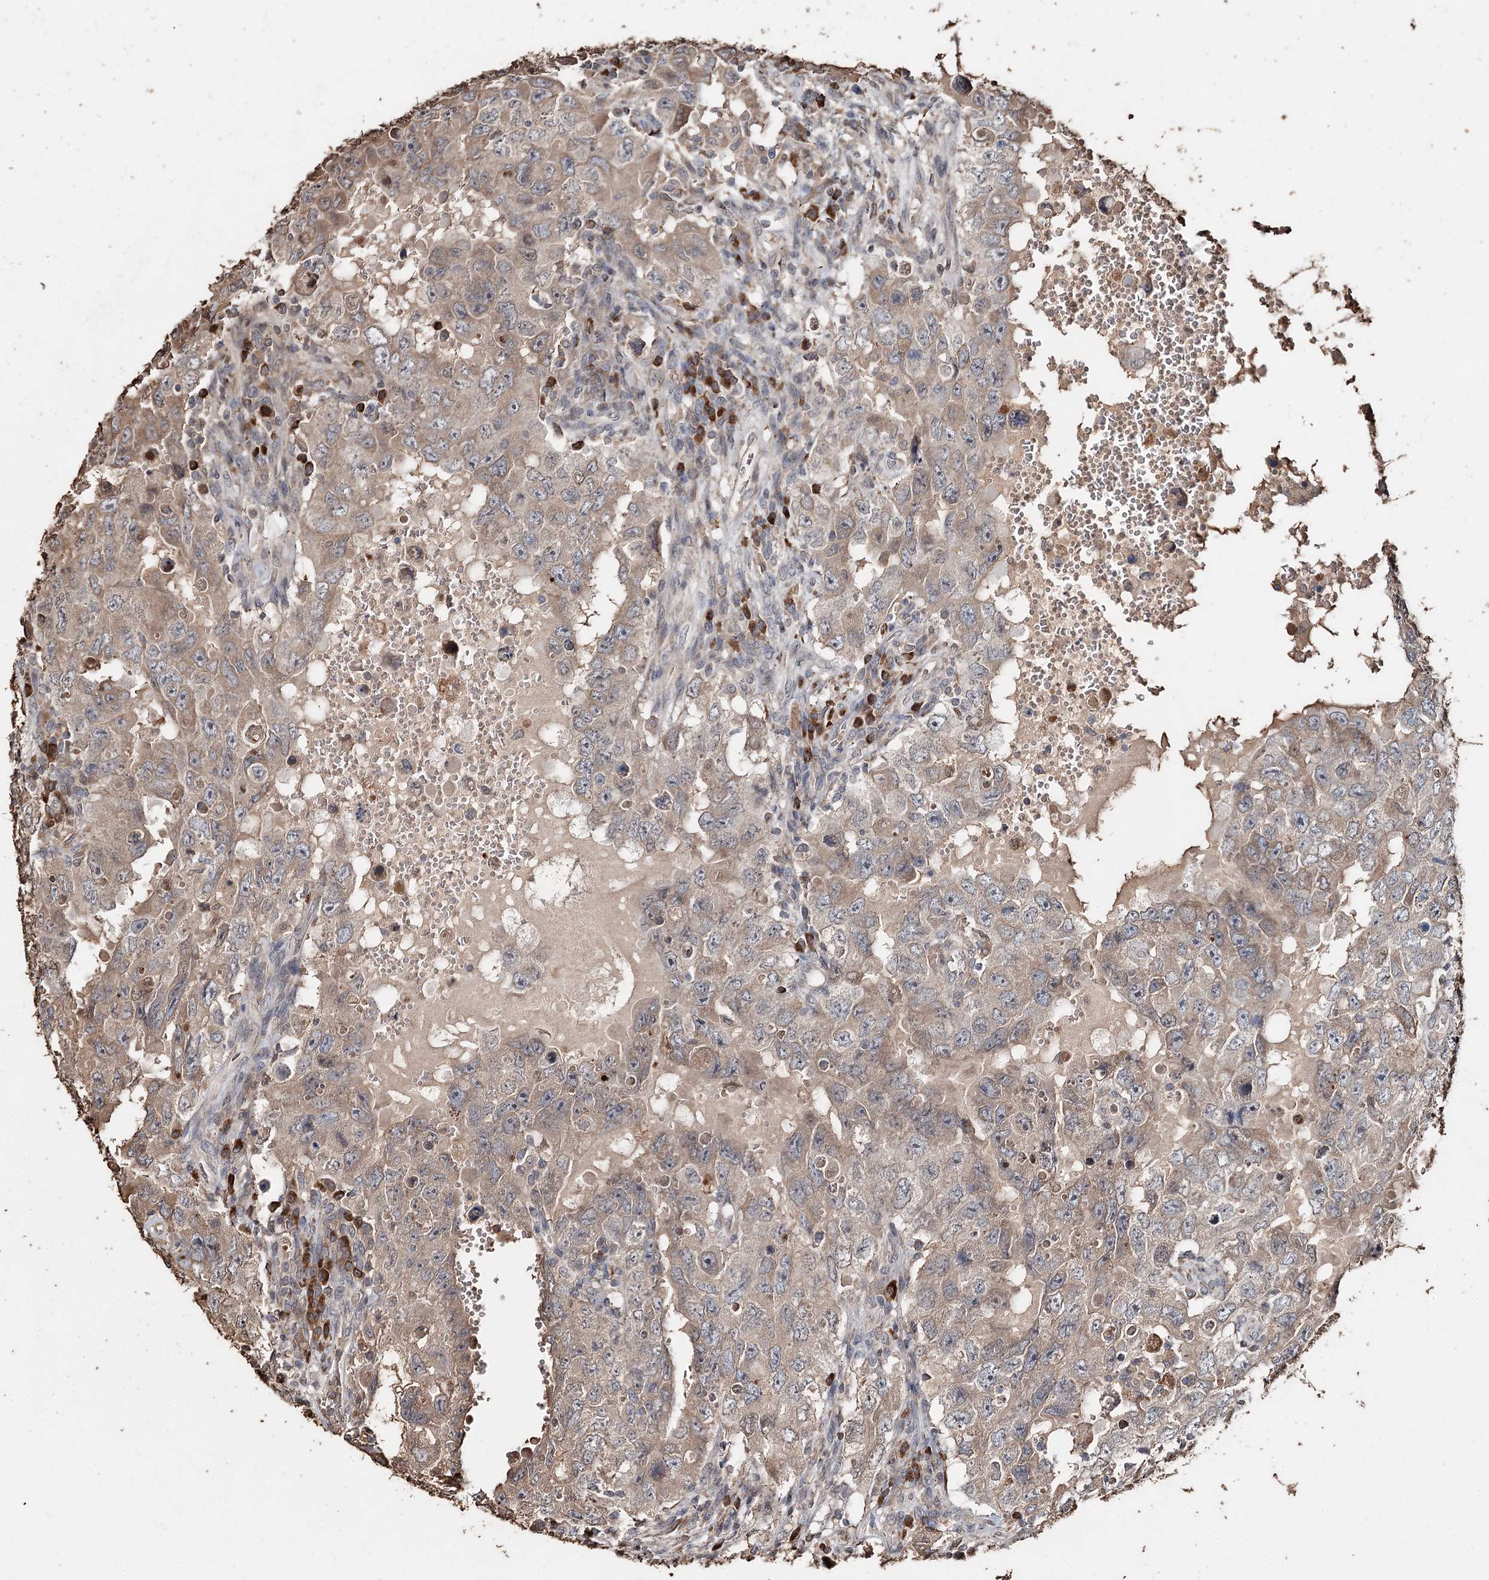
{"staining": {"intensity": "weak", "quantity": ">75%", "location": "cytoplasmic/membranous"}, "tissue": "testis cancer", "cell_type": "Tumor cells", "image_type": "cancer", "snomed": [{"axis": "morphology", "description": "Carcinoma, Embryonal, NOS"}, {"axis": "topography", "description": "Testis"}], "caption": "High-power microscopy captured an immunohistochemistry histopathology image of testis cancer (embryonal carcinoma), revealing weak cytoplasmic/membranous positivity in about >75% of tumor cells. (brown staining indicates protein expression, while blue staining denotes nuclei).", "gene": "SYVN1", "patient": {"sex": "male", "age": 26}}